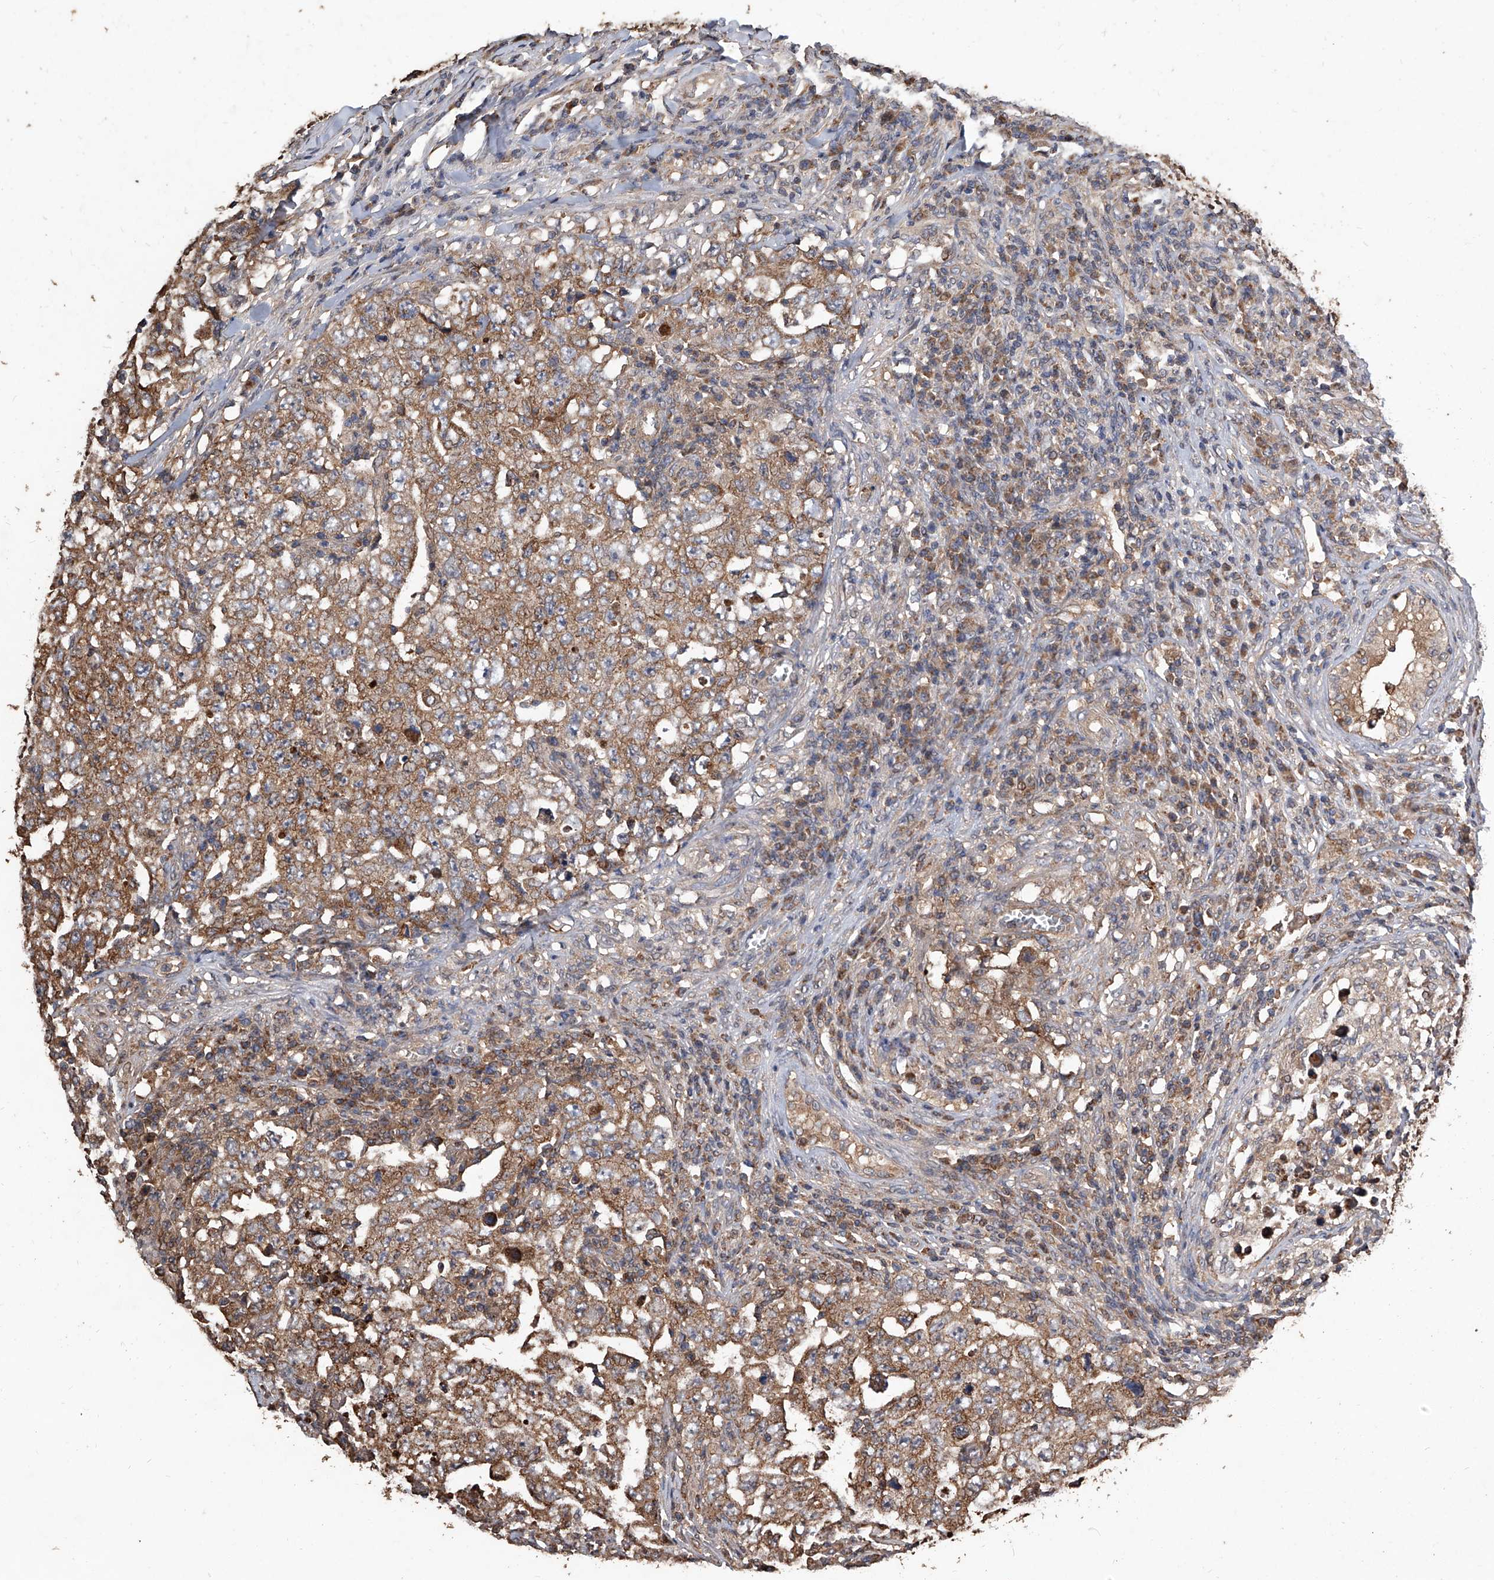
{"staining": {"intensity": "moderate", "quantity": ">75%", "location": "cytoplasmic/membranous"}, "tissue": "testis cancer", "cell_type": "Tumor cells", "image_type": "cancer", "snomed": [{"axis": "morphology", "description": "Carcinoma, Embryonal, NOS"}, {"axis": "topography", "description": "Testis"}], "caption": "Brown immunohistochemical staining in testis cancer (embryonal carcinoma) displays moderate cytoplasmic/membranous expression in approximately >75% of tumor cells.", "gene": "LTV1", "patient": {"sex": "male", "age": 26}}